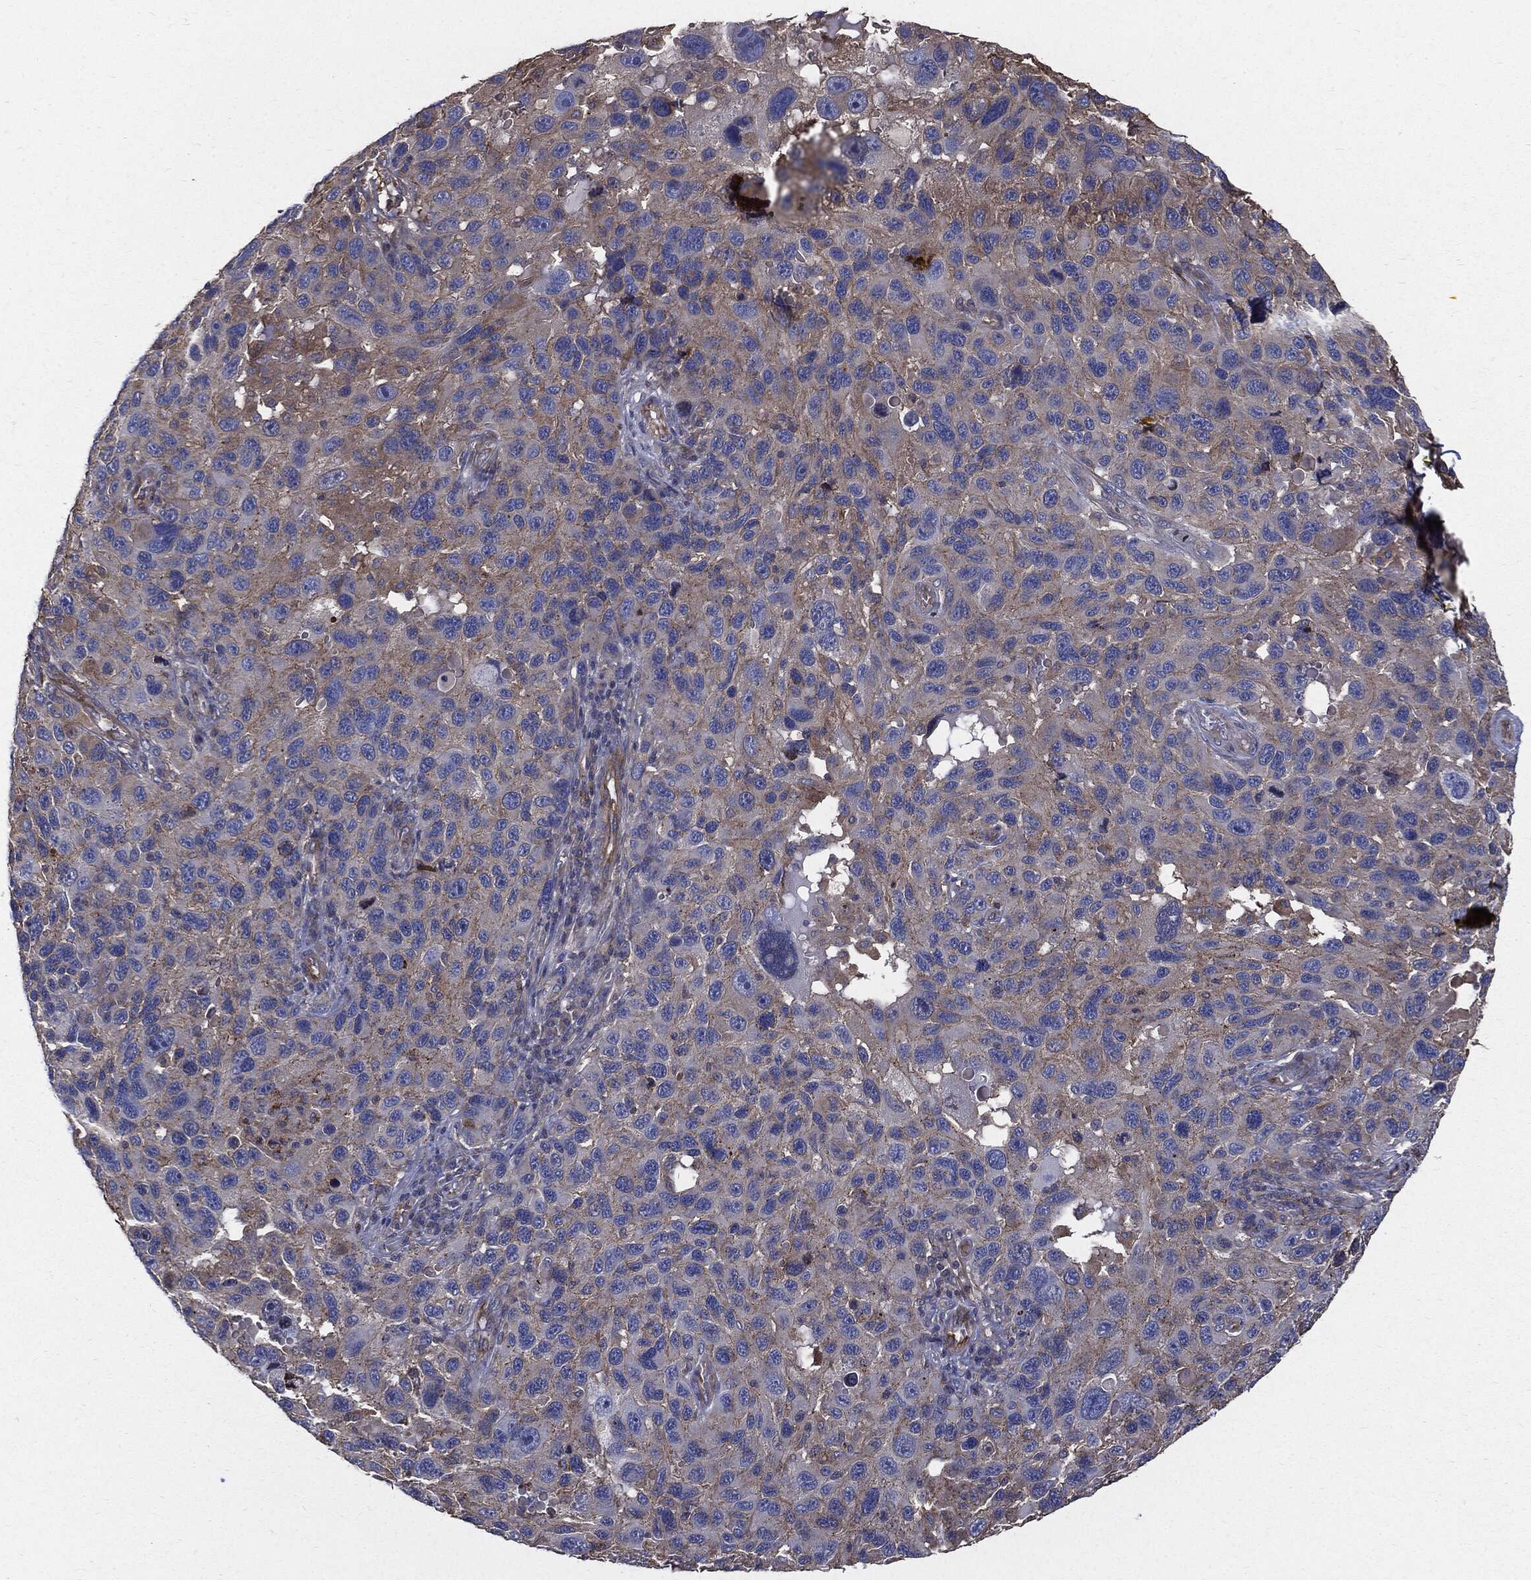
{"staining": {"intensity": "weak", "quantity": "25%-75%", "location": "cytoplasmic/membranous"}, "tissue": "melanoma", "cell_type": "Tumor cells", "image_type": "cancer", "snomed": [{"axis": "morphology", "description": "Malignant melanoma, NOS"}, {"axis": "topography", "description": "Skin"}], "caption": "Human melanoma stained with a protein marker displays weak staining in tumor cells.", "gene": "PDCD6IP", "patient": {"sex": "male", "age": 53}}